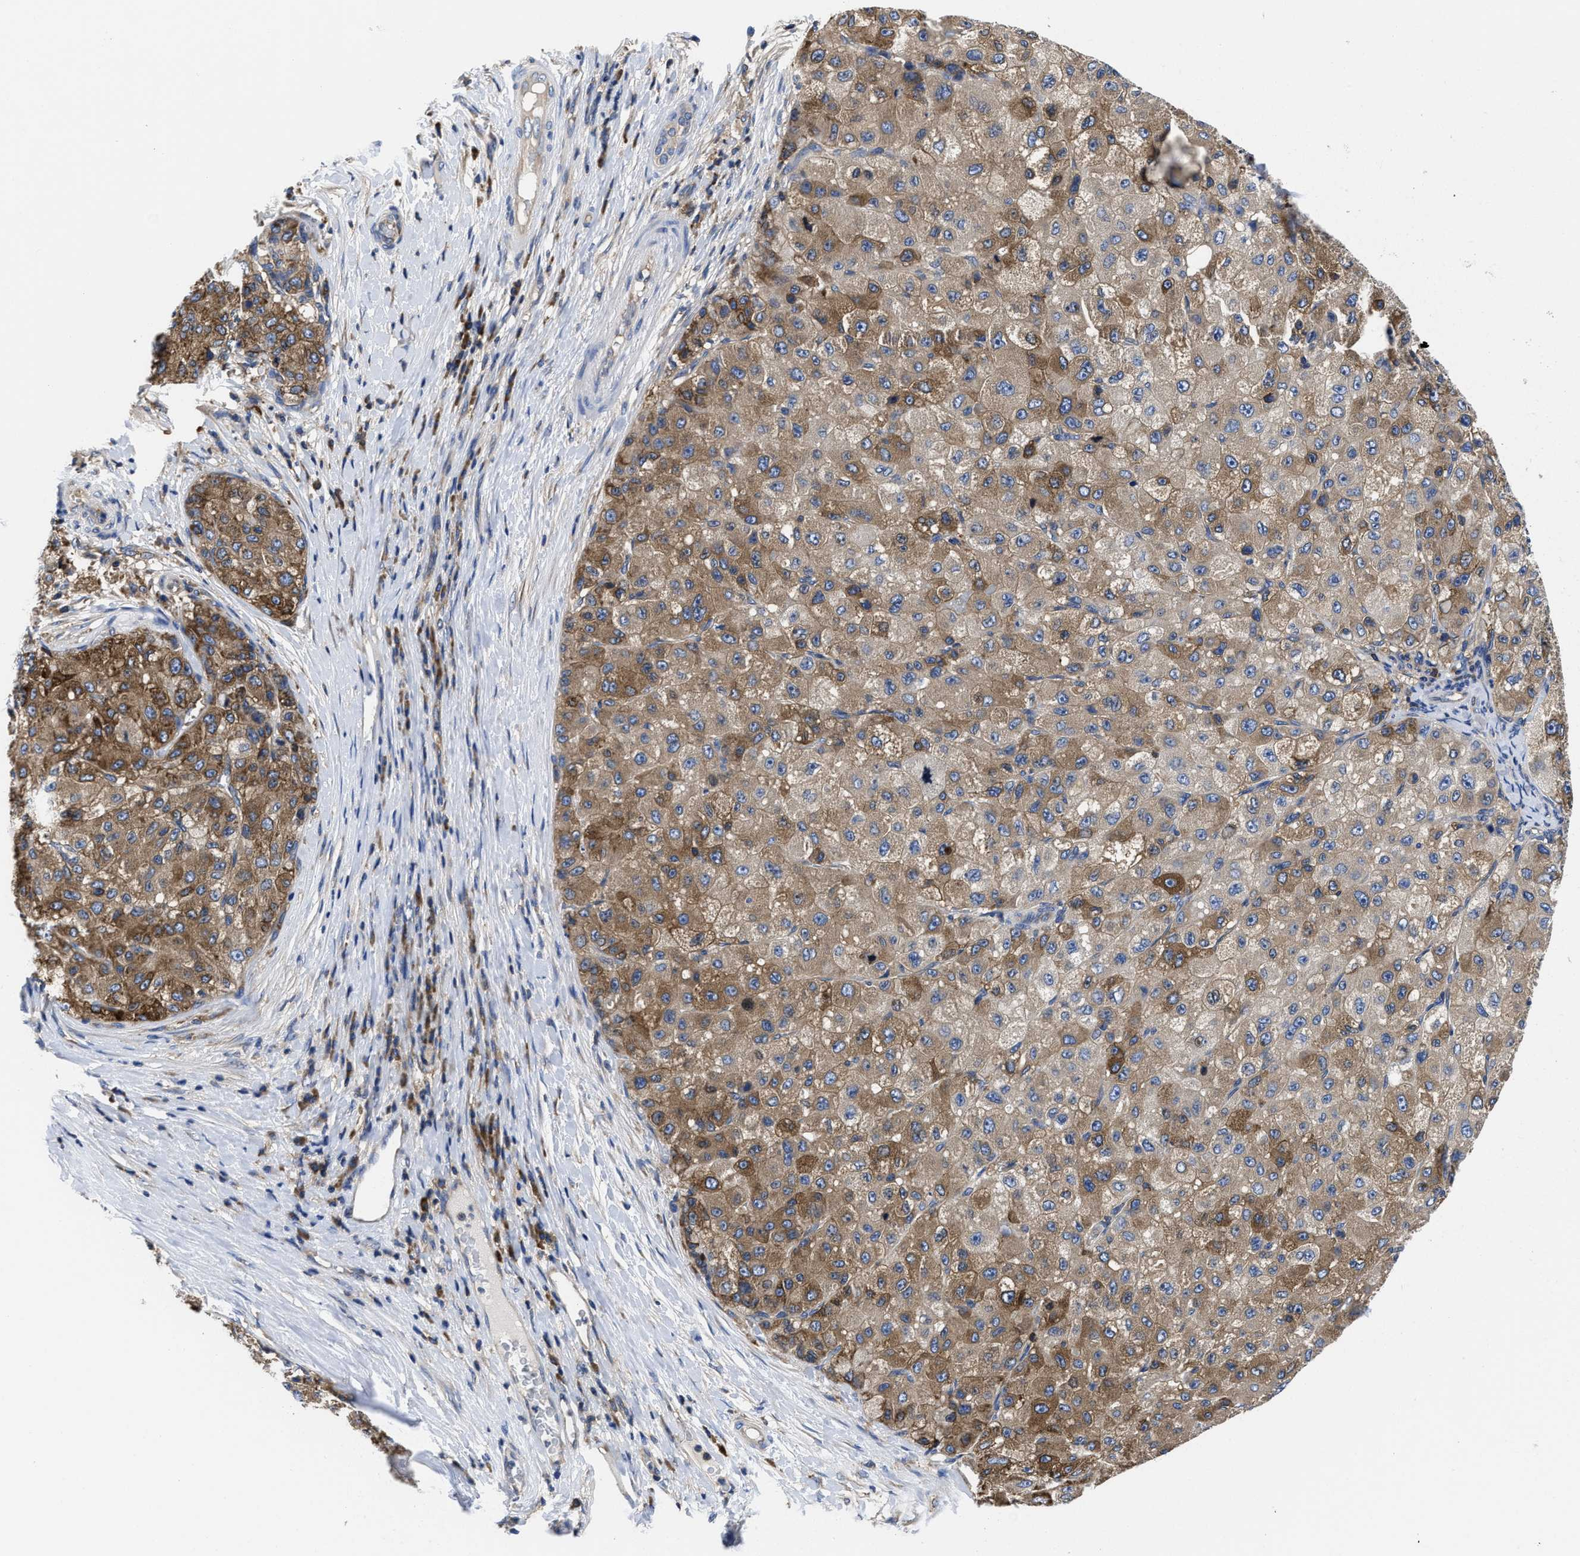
{"staining": {"intensity": "moderate", "quantity": ">75%", "location": "cytoplasmic/membranous"}, "tissue": "liver cancer", "cell_type": "Tumor cells", "image_type": "cancer", "snomed": [{"axis": "morphology", "description": "Carcinoma, Hepatocellular, NOS"}, {"axis": "topography", "description": "Liver"}], "caption": "Hepatocellular carcinoma (liver) stained with a protein marker shows moderate staining in tumor cells.", "gene": "YARS1", "patient": {"sex": "male", "age": 80}}